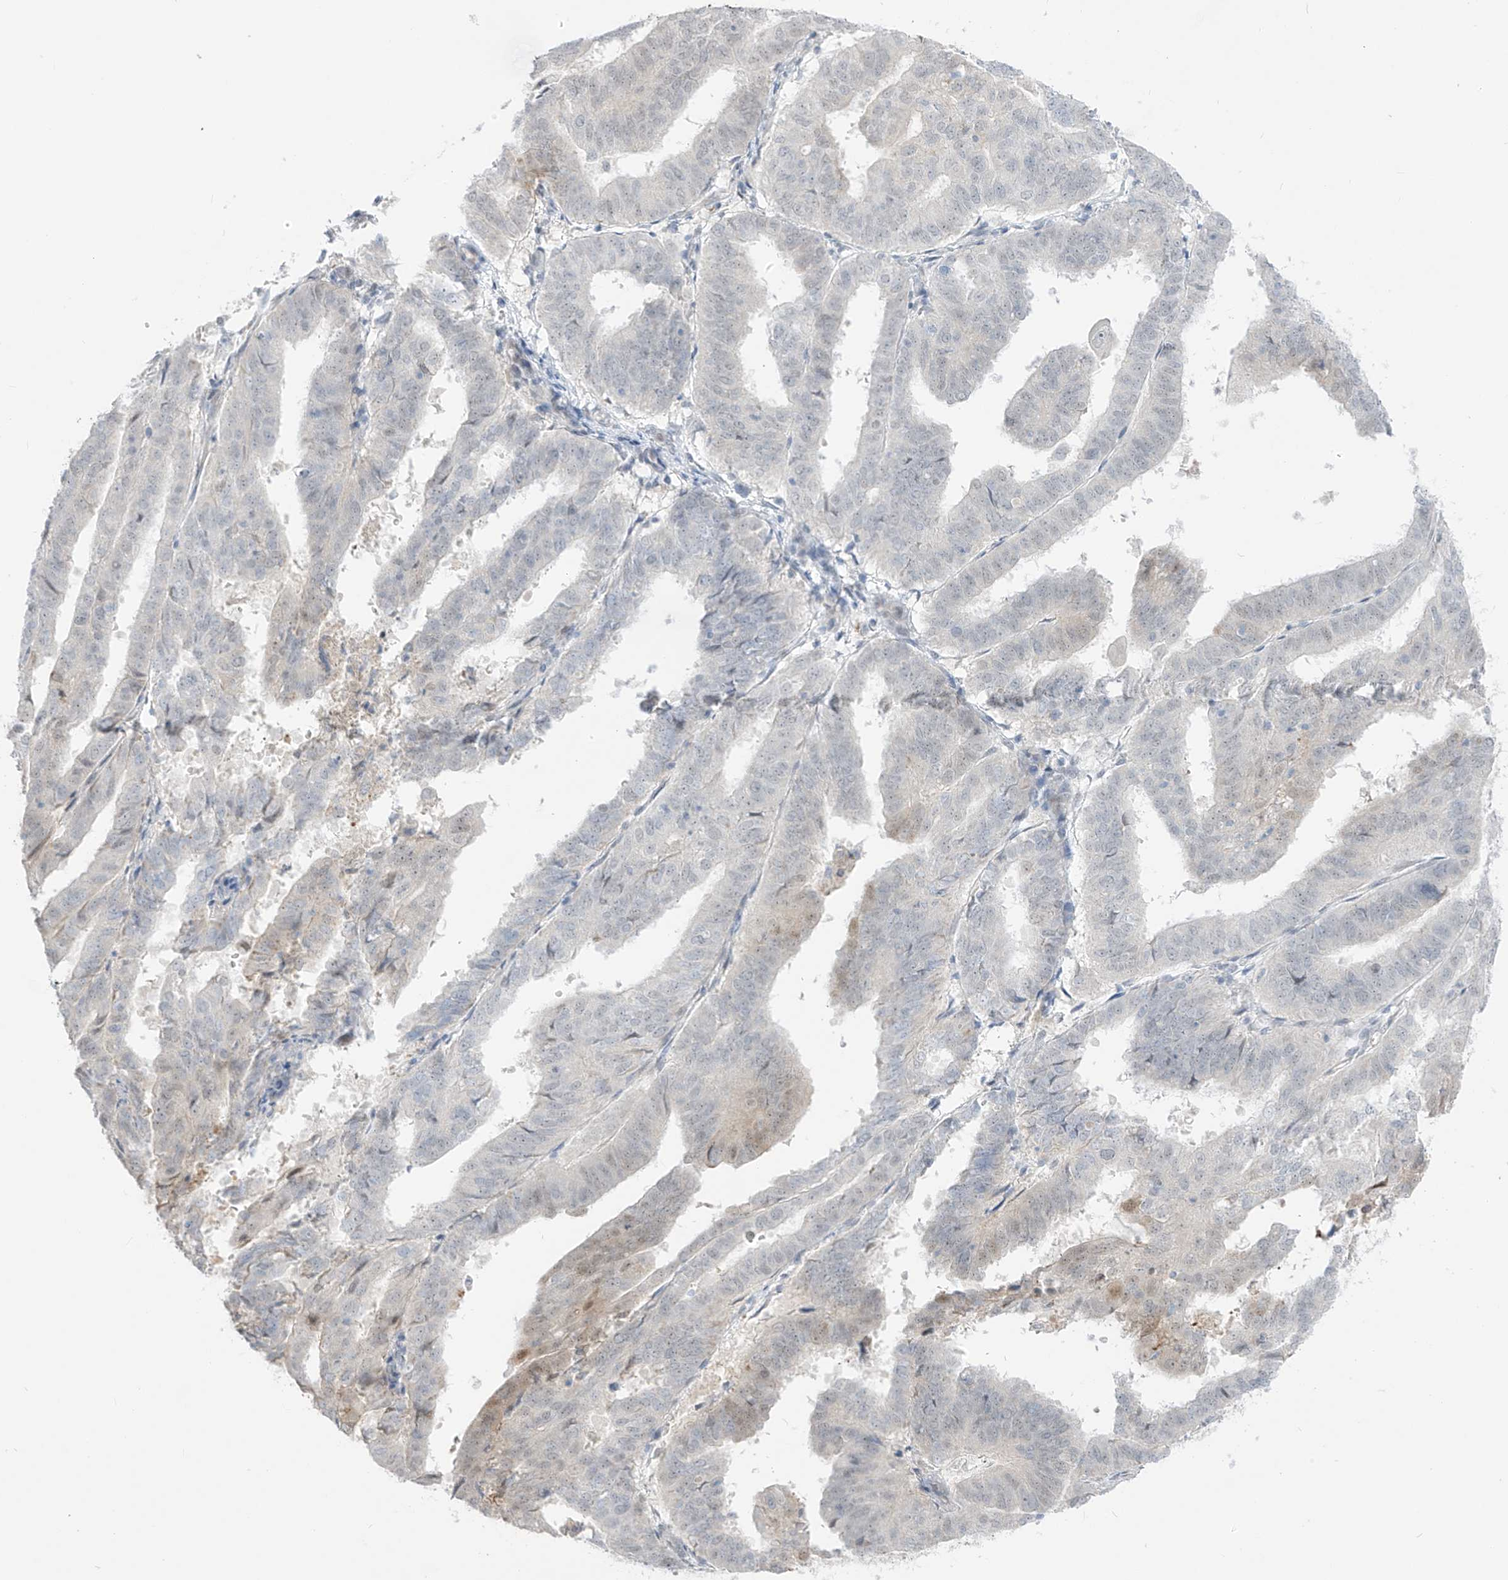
{"staining": {"intensity": "weak", "quantity": "<25%", "location": "cytoplasmic/membranous"}, "tissue": "endometrial cancer", "cell_type": "Tumor cells", "image_type": "cancer", "snomed": [{"axis": "morphology", "description": "Adenocarcinoma, NOS"}, {"axis": "topography", "description": "Uterus"}], "caption": "Tumor cells show no significant expression in endometrial adenocarcinoma.", "gene": "ASPRV1", "patient": {"sex": "female", "age": 77}}